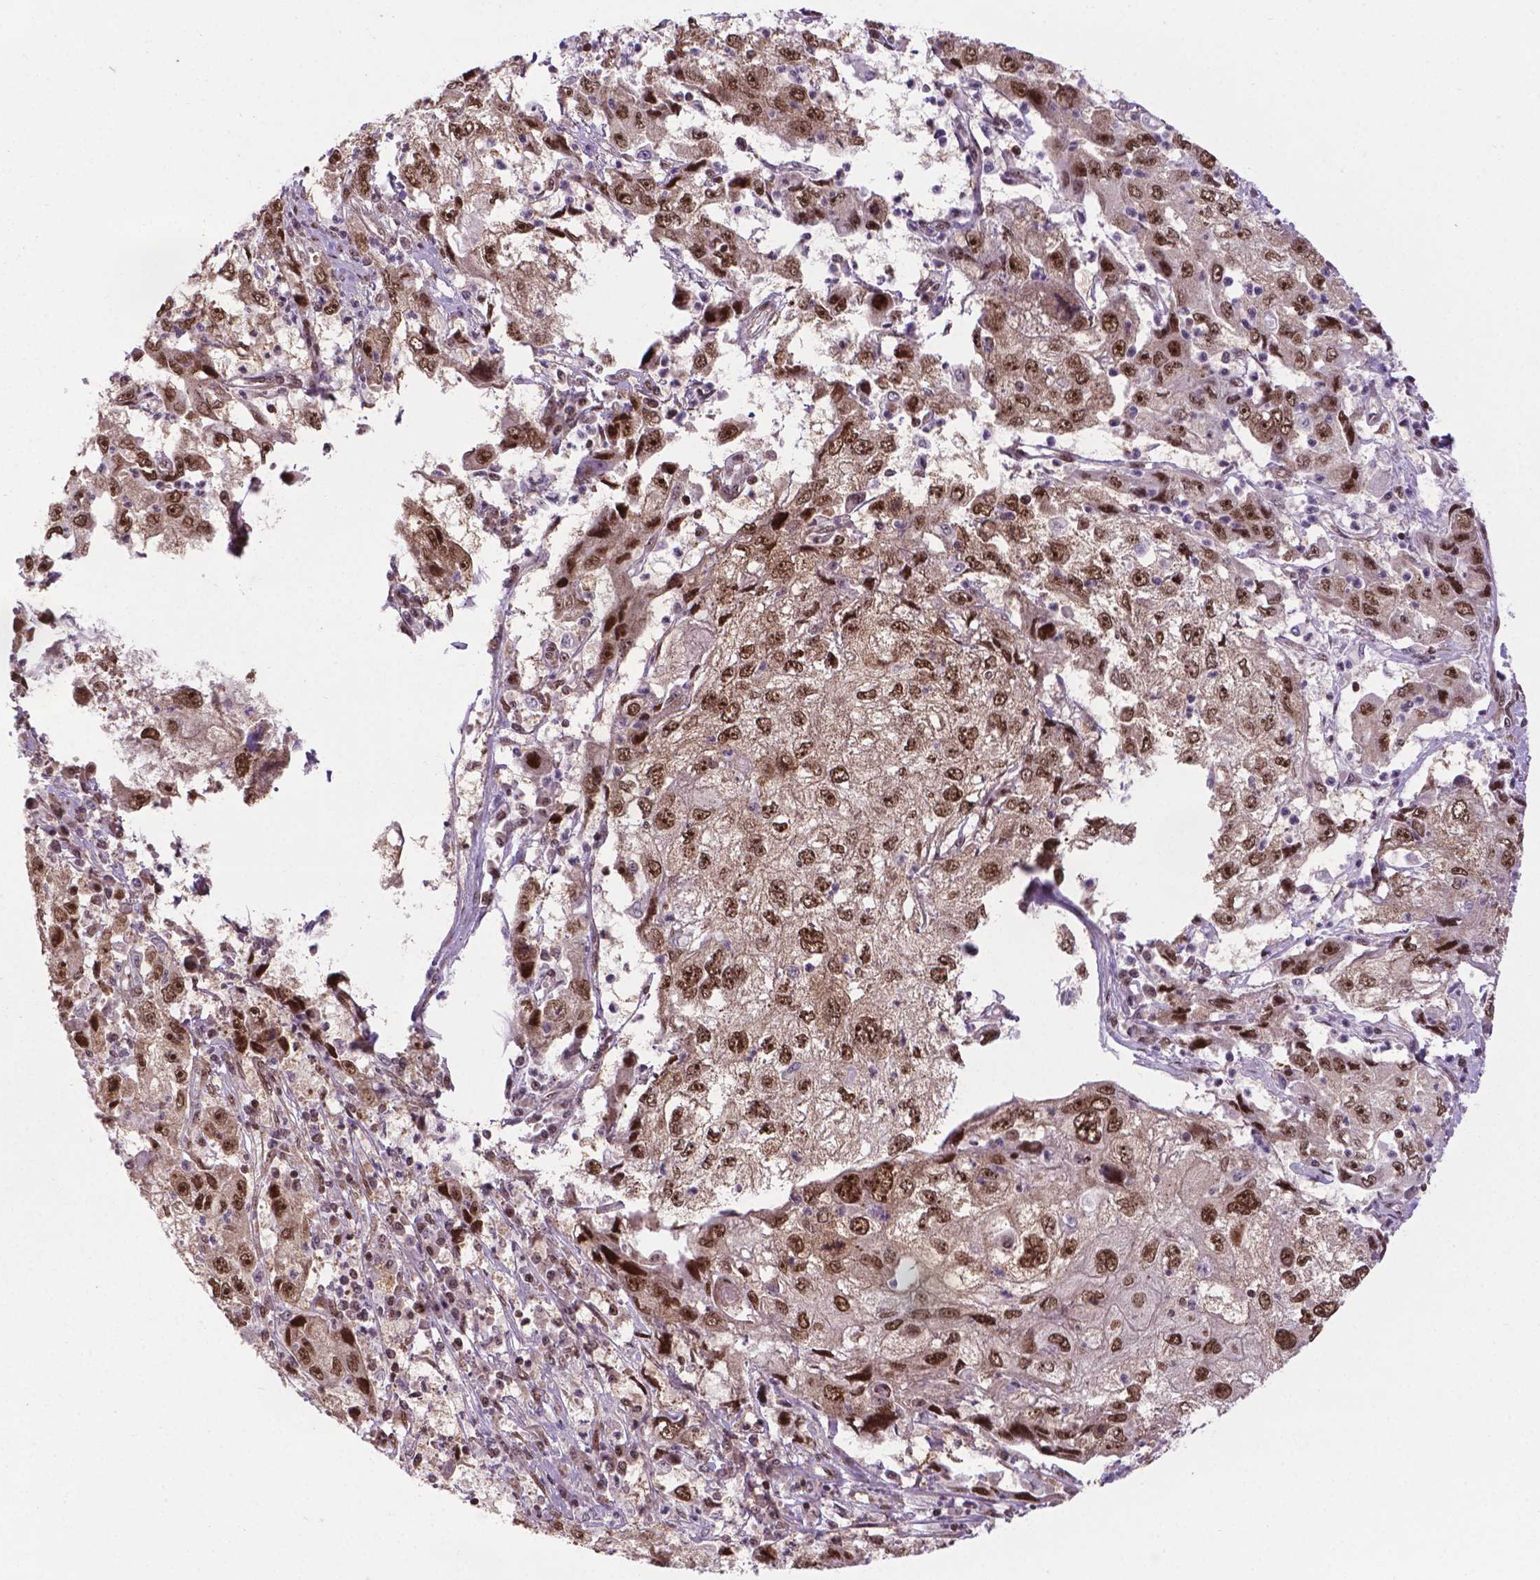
{"staining": {"intensity": "strong", "quantity": ">75%", "location": "nuclear"}, "tissue": "cervical cancer", "cell_type": "Tumor cells", "image_type": "cancer", "snomed": [{"axis": "morphology", "description": "Squamous cell carcinoma, NOS"}, {"axis": "topography", "description": "Cervix"}], "caption": "Human cervical cancer (squamous cell carcinoma) stained with a brown dye reveals strong nuclear positive positivity in about >75% of tumor cells.", "gene": "CSNK2A1", "patient": {"sex": "female", "age": 36}}